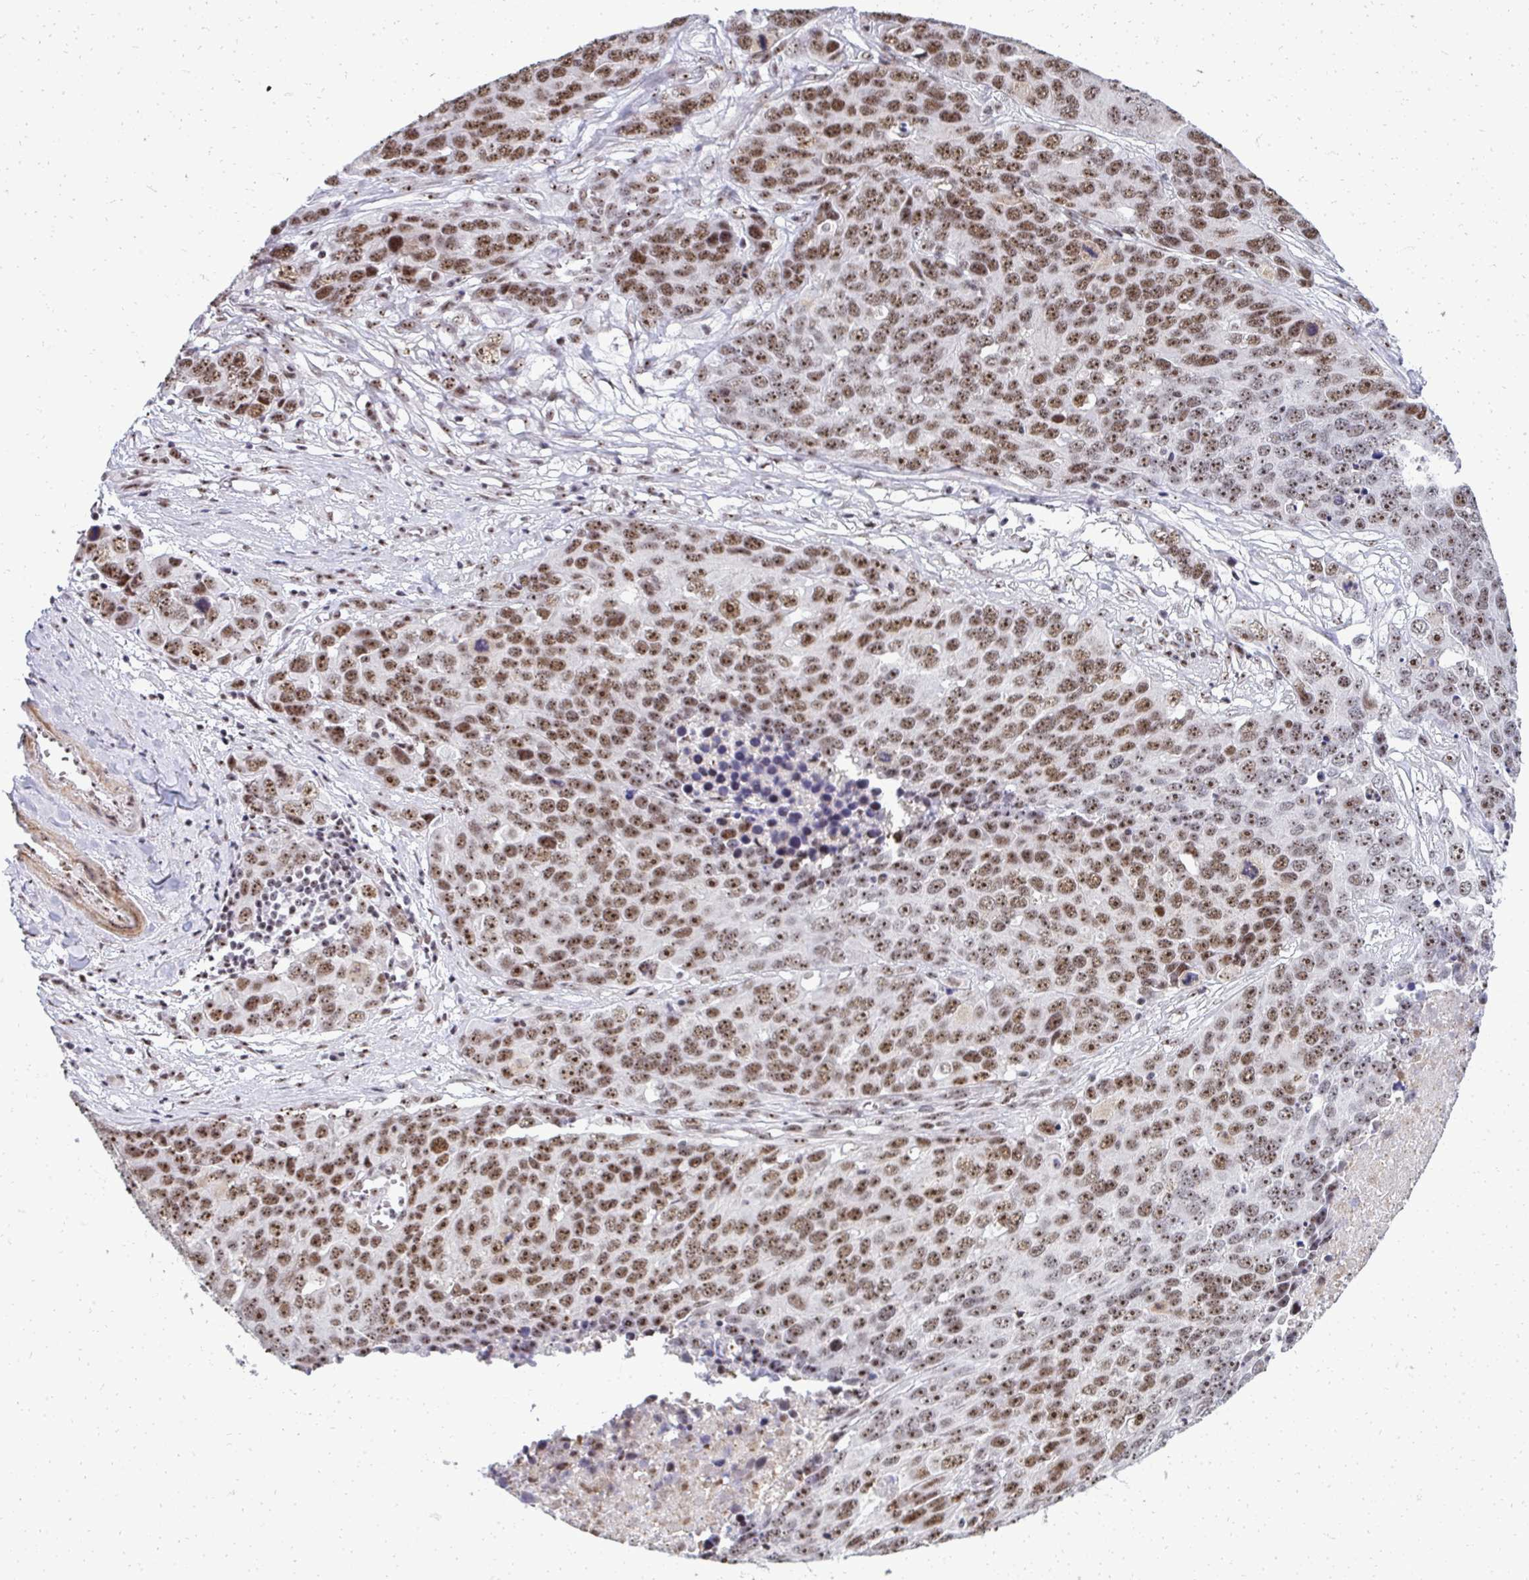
{"staining": {"intensity": "moderate", "quantity": ">75%", "location": "nuclear"}, "tissue": "ovarian cancer", "cell_type": "Tumor cells", "image_type": "cancer", "snomed": [{"axis": "morphology", "description": "Cystadenocarcinoma, serous, NOS"}, {"axis": "topography", "description": "Ovary"}], "caption": "The photomicrograph displays staining of serous cystadenocarcinoma (ovarian), revealing moderate nuclear protein expression (brown color) within tumor cells.", "gene": "SIRT7", "patient": {"sex": "female", "age": 76}}